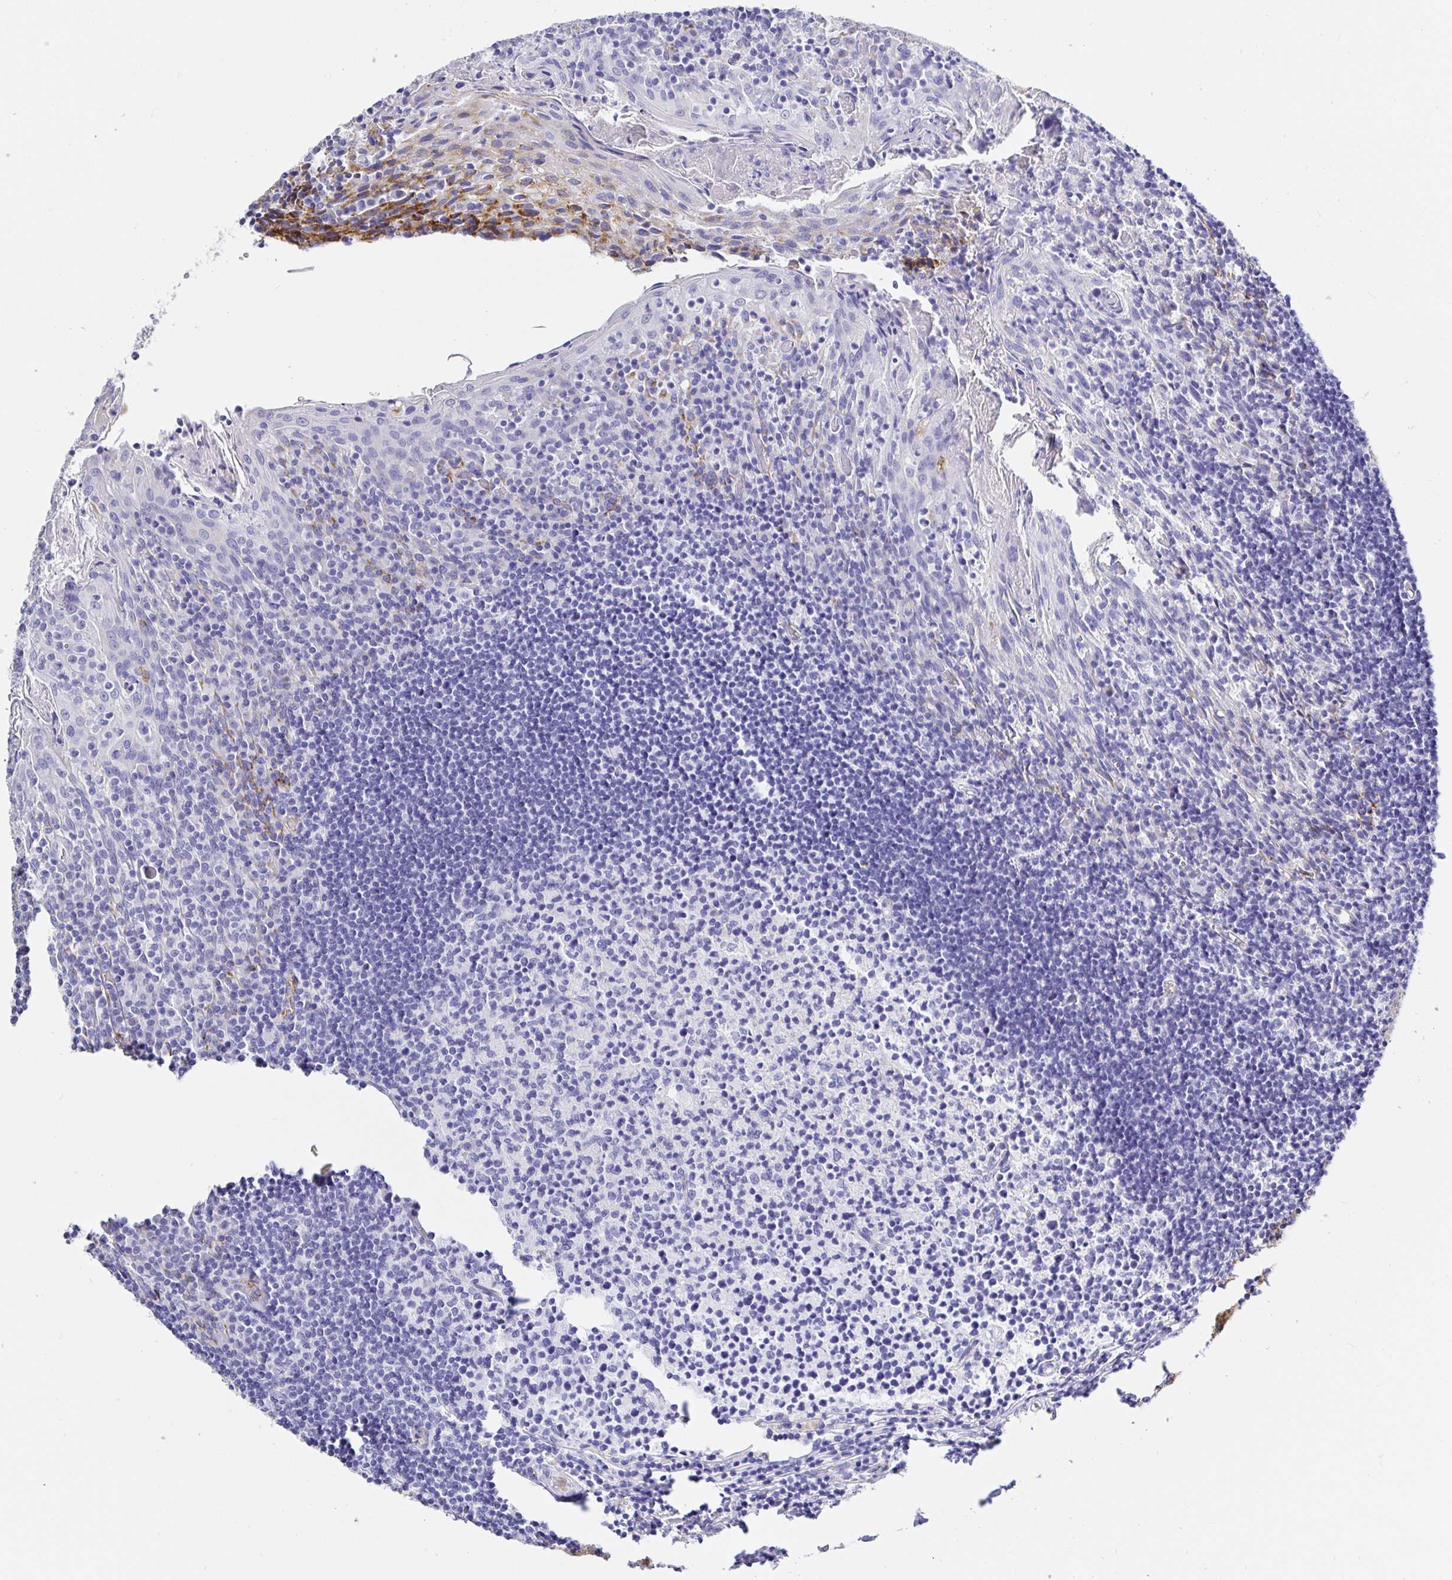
{"staining": {"intensity": "negative", "quantity": "none", "location": "none"}, "tissue": "tonsil", "cell_type": "Germinal center cells", "image_type": "normal", "snomed": [{"axis": "morphology", "description": "Normal tissue, NOS"}, {"axis": "topography", "description": "Tonsil"}], "caption": "Tonsil was stained to show a protein in brown. There is no significant positivity in germinal center cells. (Stains: DAB IHC with hematoxylin counter stain, Microscopy: brightfield microscopy at high magnification).", "gene": "MAOA", "patient": {"sex": "female", "age": 10}}